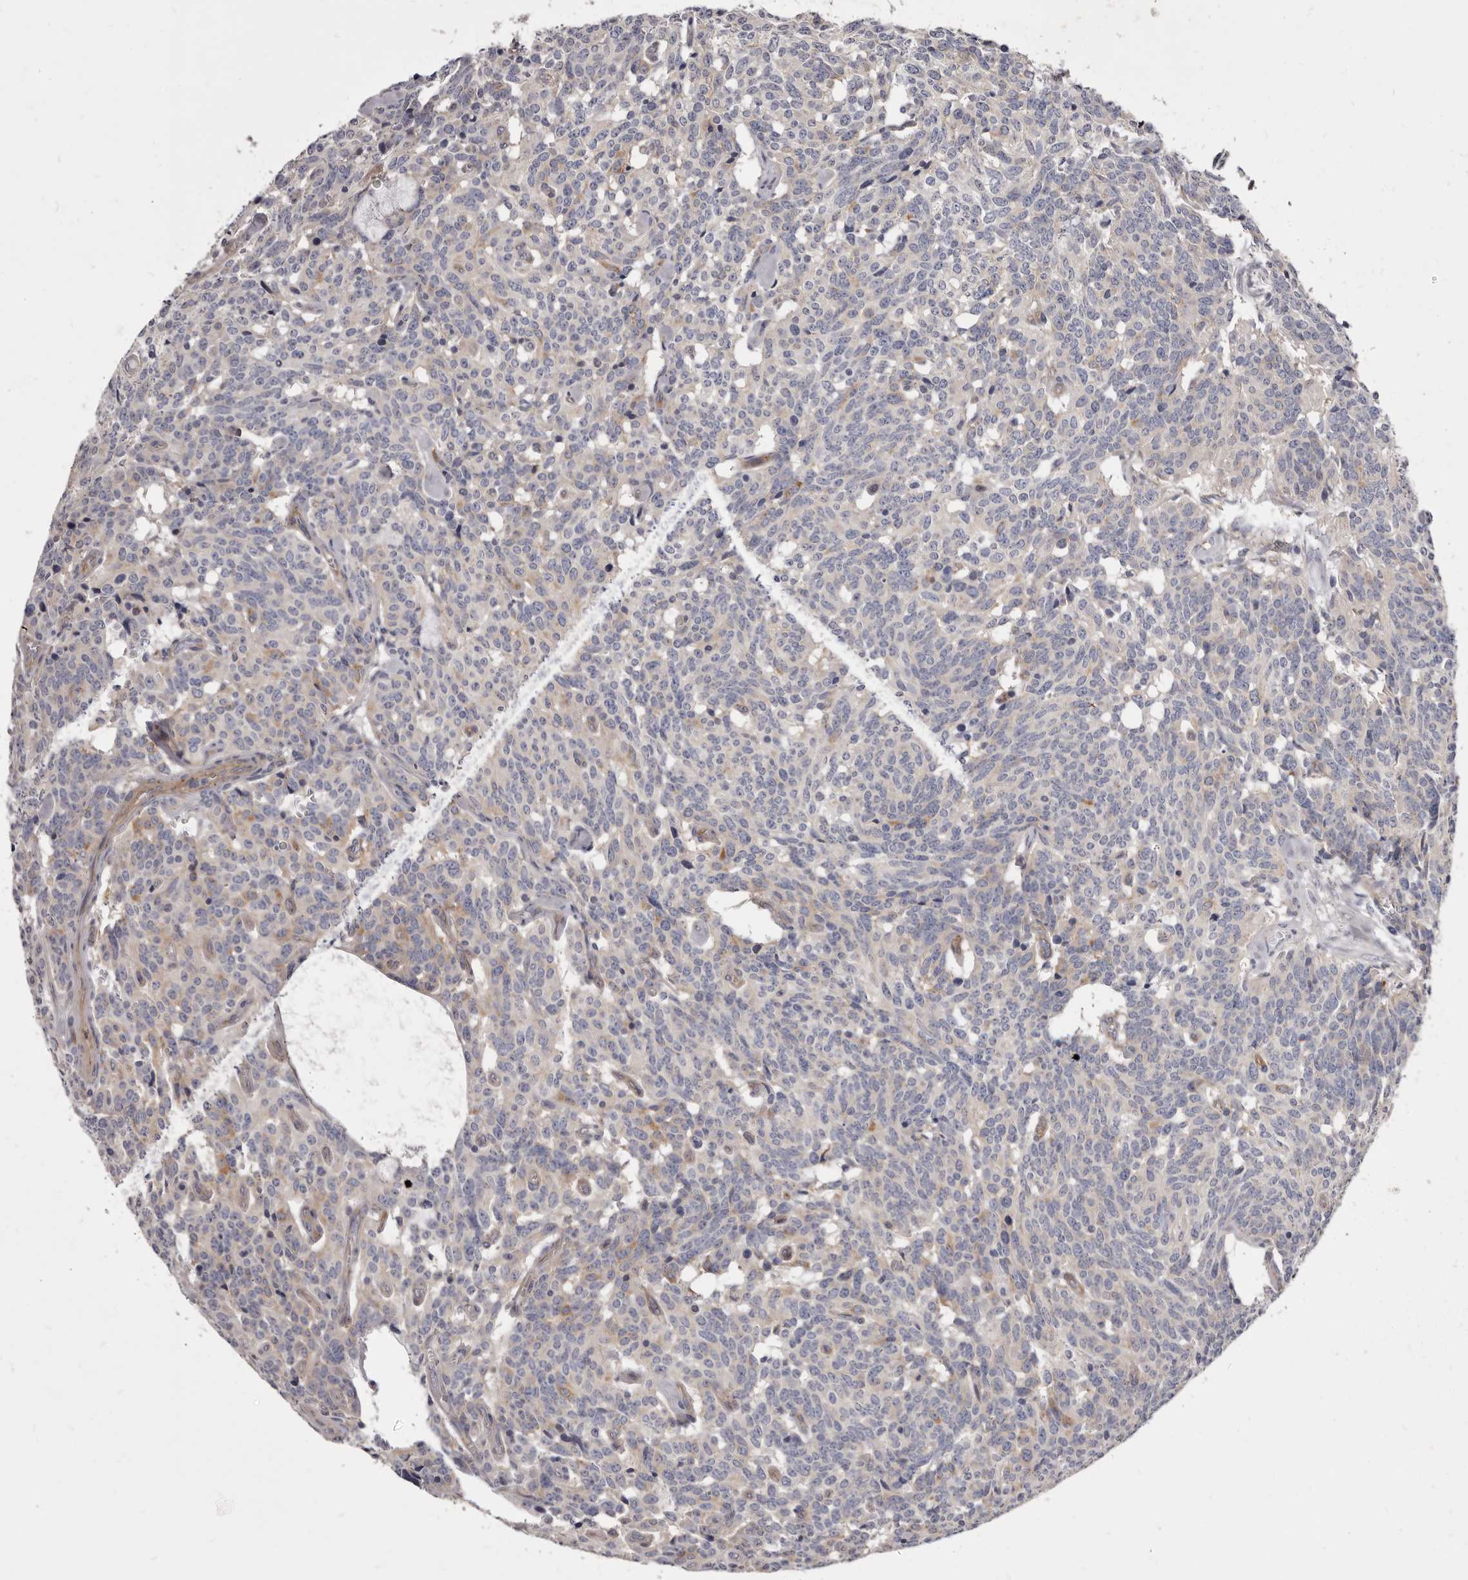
{"staining": {"intensity": "negative", "quantity": "none", "location": "none"}, "tissue": "carcinoid", "cell_type": "Tumor cells", "image_type": "cancer", "snomed": [{"axis": "morphology", "description": "Carcinoid, malignant, NOS"}, {"axis": "topography", "description": "Lung"}], "caption": "Carcinoid was stained to show a protein in brown. There is no significant expression in tumor cells.", "gene": "PEG10", "patient": {"sex": "female", "age": 46}}